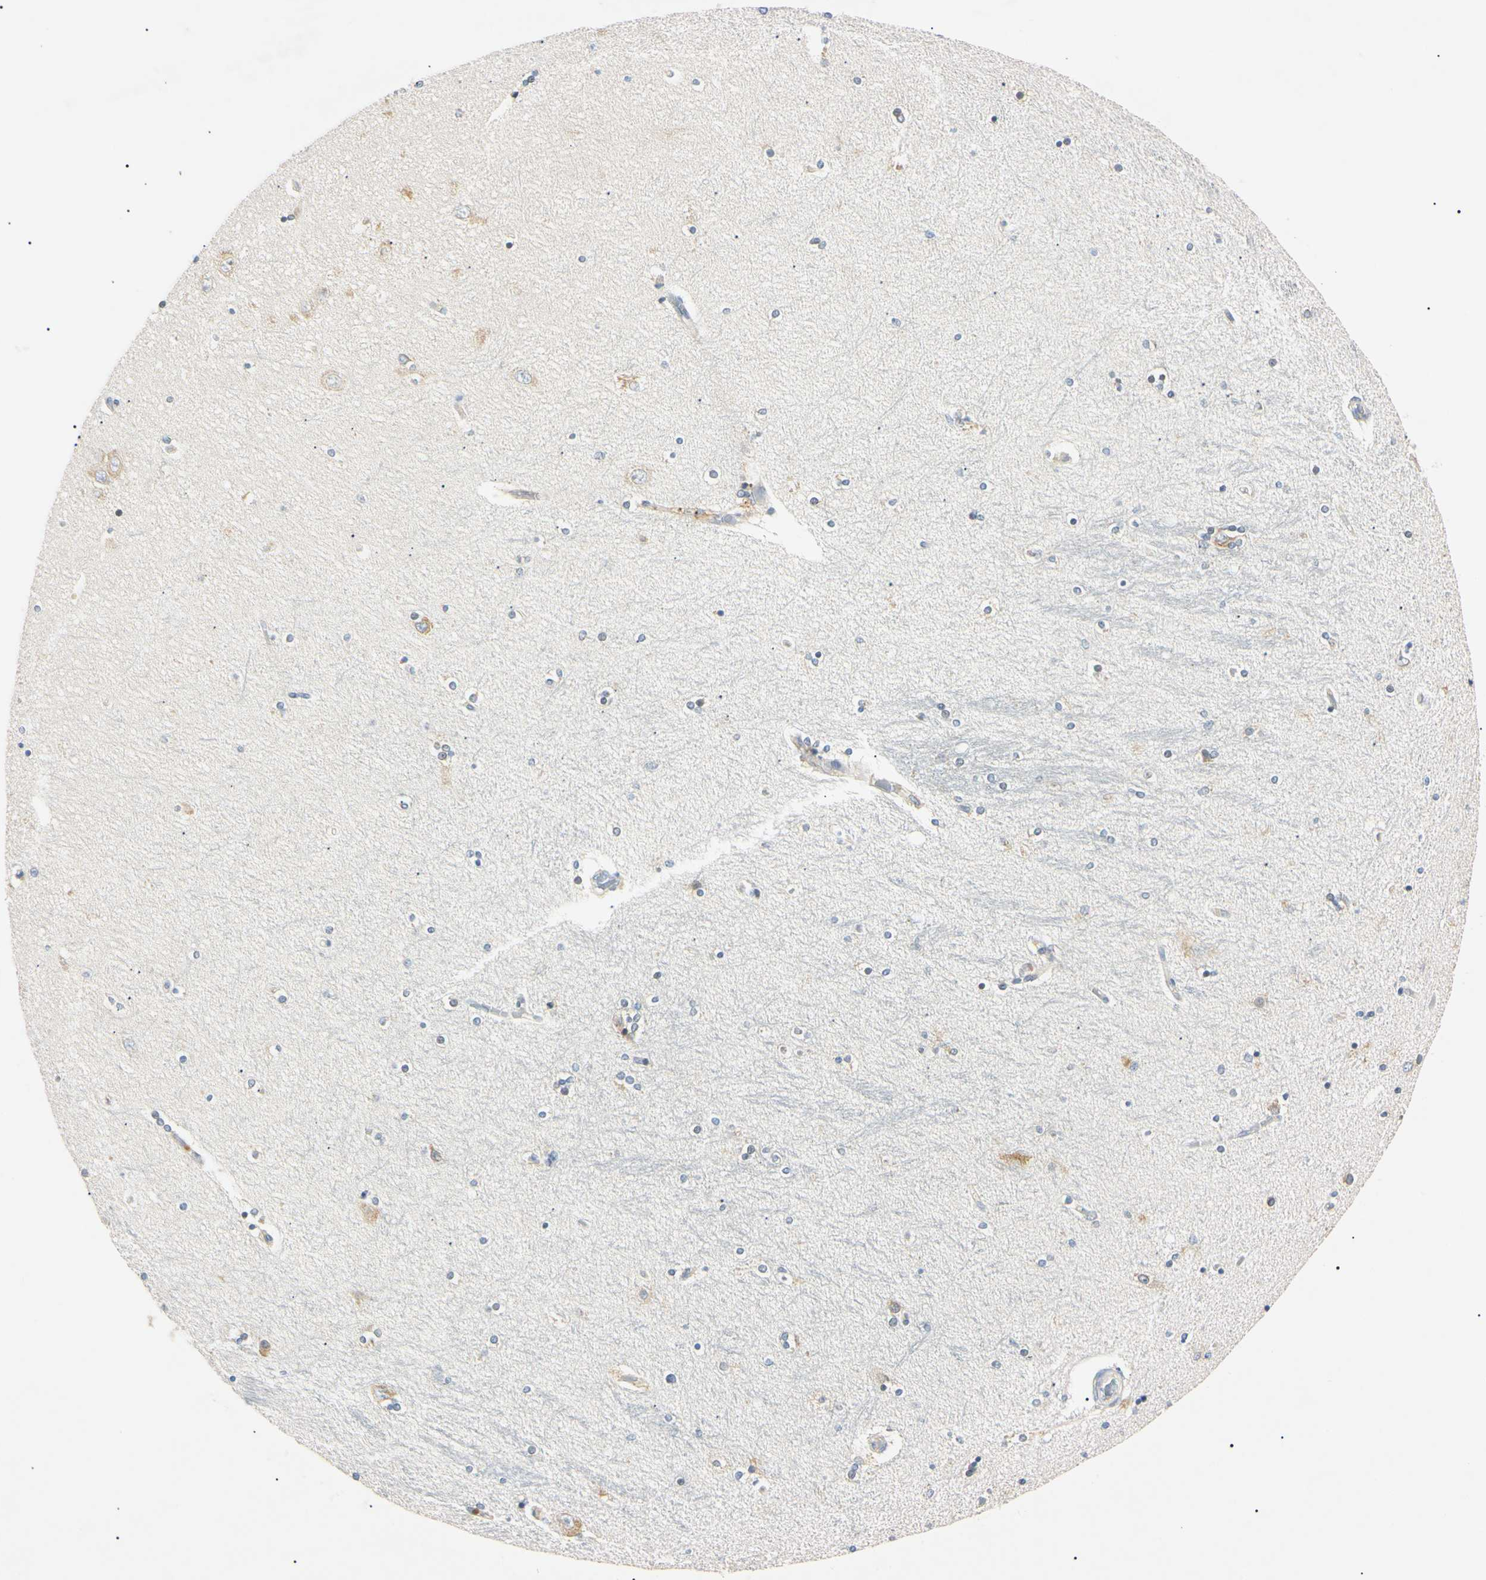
{"staining": {"intensity": "moderate", "quantity": "25%-75%", "location": "cytoplasmic/membranous"}, "tissue": "hippocampus", "cell_type": "Glial cells", "image_type": "normal", "snomed": [{"axis": "morphology", "description": "Normal tissue, NOS"}, {"axis": "topography", "description": "Hippocampus"}], "caption": "Glial cells display moderate cytoplasmic/membranous positivity in about 25%-75% of cells in unremarkable hippocampus.", "gene": "DNAJB12", "patient": {"sex": "female", "age": 54}}